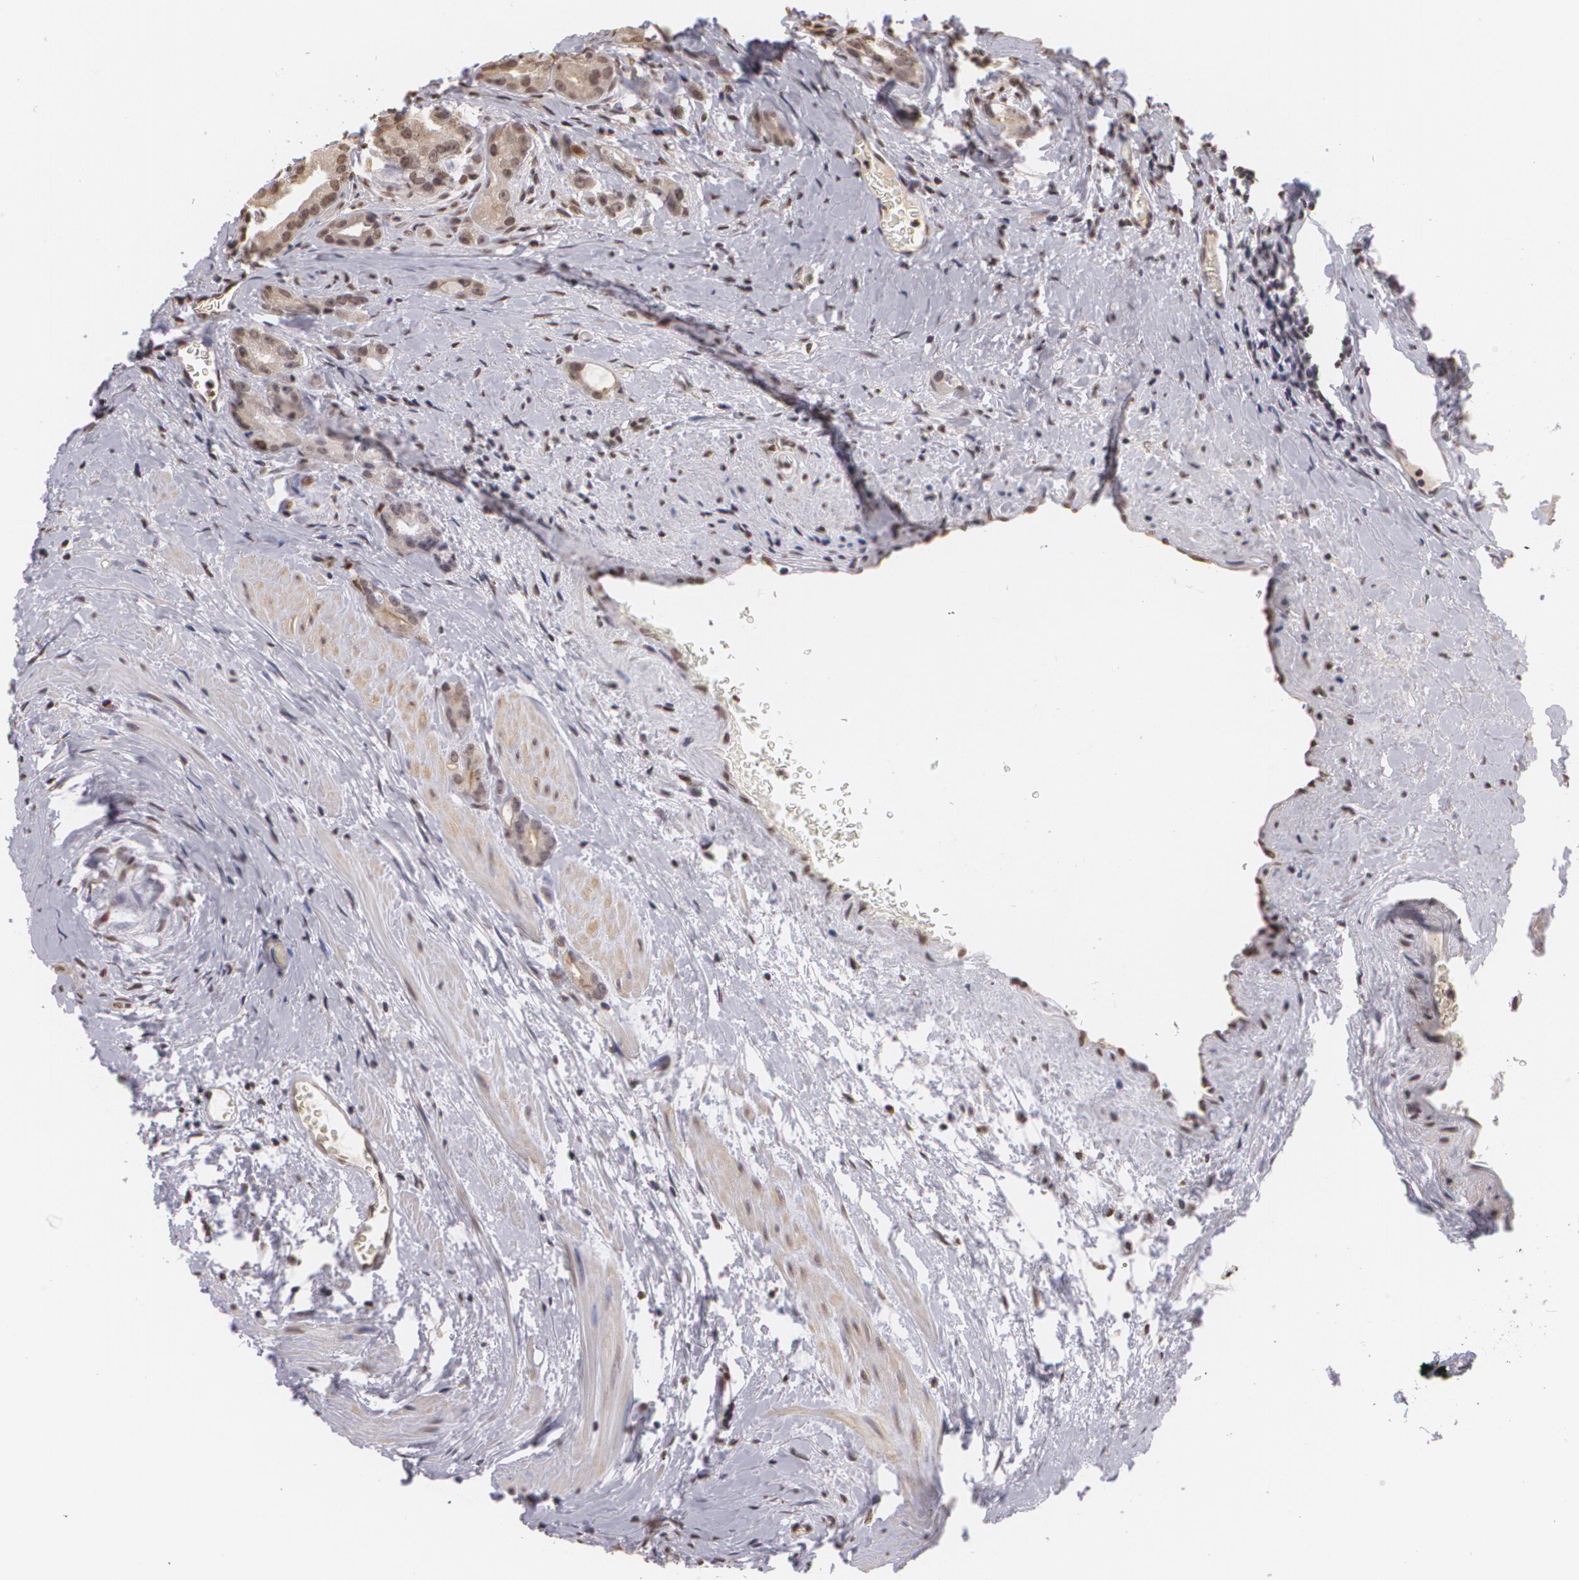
{"staining": {"intensity": "moderate", "quantity": "25%-75%", "location": "cytoplasmic/membranous"}, "tissue": "prostate cancer", "cell_type": "Tumor cells", "image_type": "cancer", "snomed": [{"axis": "morphology", "description": "Adenocarcinoma, Medium grade"}, {"axis": "topography", "description": "Prostate"}], "caption": "Prostate cancer stained with a brown dye displays moderate cytoplasmic/membranous positive positivity in about 25%-75% of tumor cells.", "gene": "MUC1", "patient": {"sex": "male", "age": 59}}